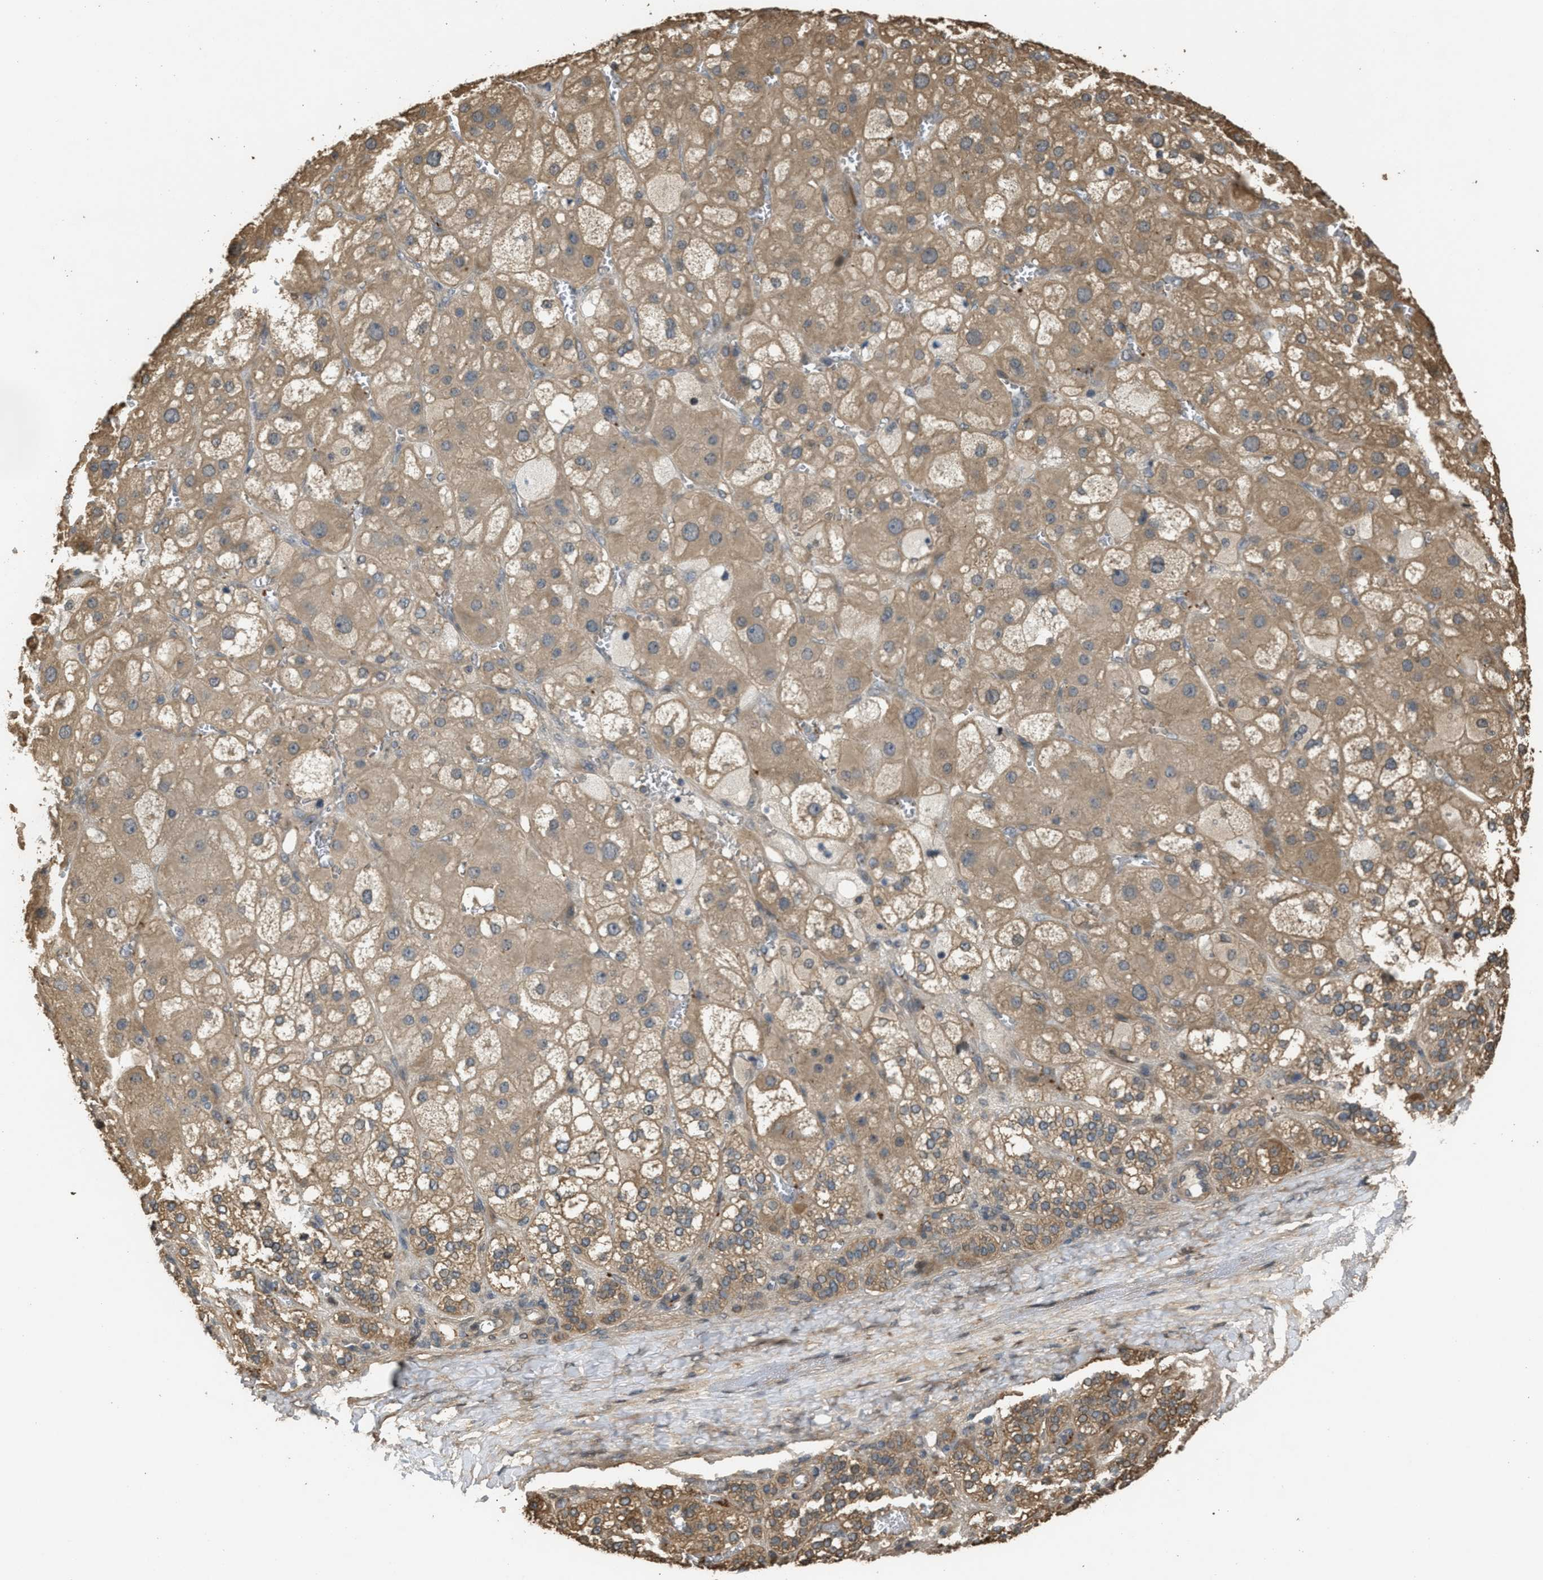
{"staining": {"intensity": "moderate", "quantity": ">75%", "location": "cytoplasmic/membranous"}, "tissue": "adrenal gland", "cell_type": "Glandular cells", "image_type": "normal", "snomed": [{"axis": "morphology", "description": "Normal tissue, NOS"}, {"axis": "topography", "description": "Adrenal gland"}], "caption": "Human adrenal gland stained with a brown dye shows moderate cytoplasmic/membranous positive expression in approximately >75% of glandular cells.", "gene": "ARHGDIA", "patient": {"sex": "female", "age": 47}}